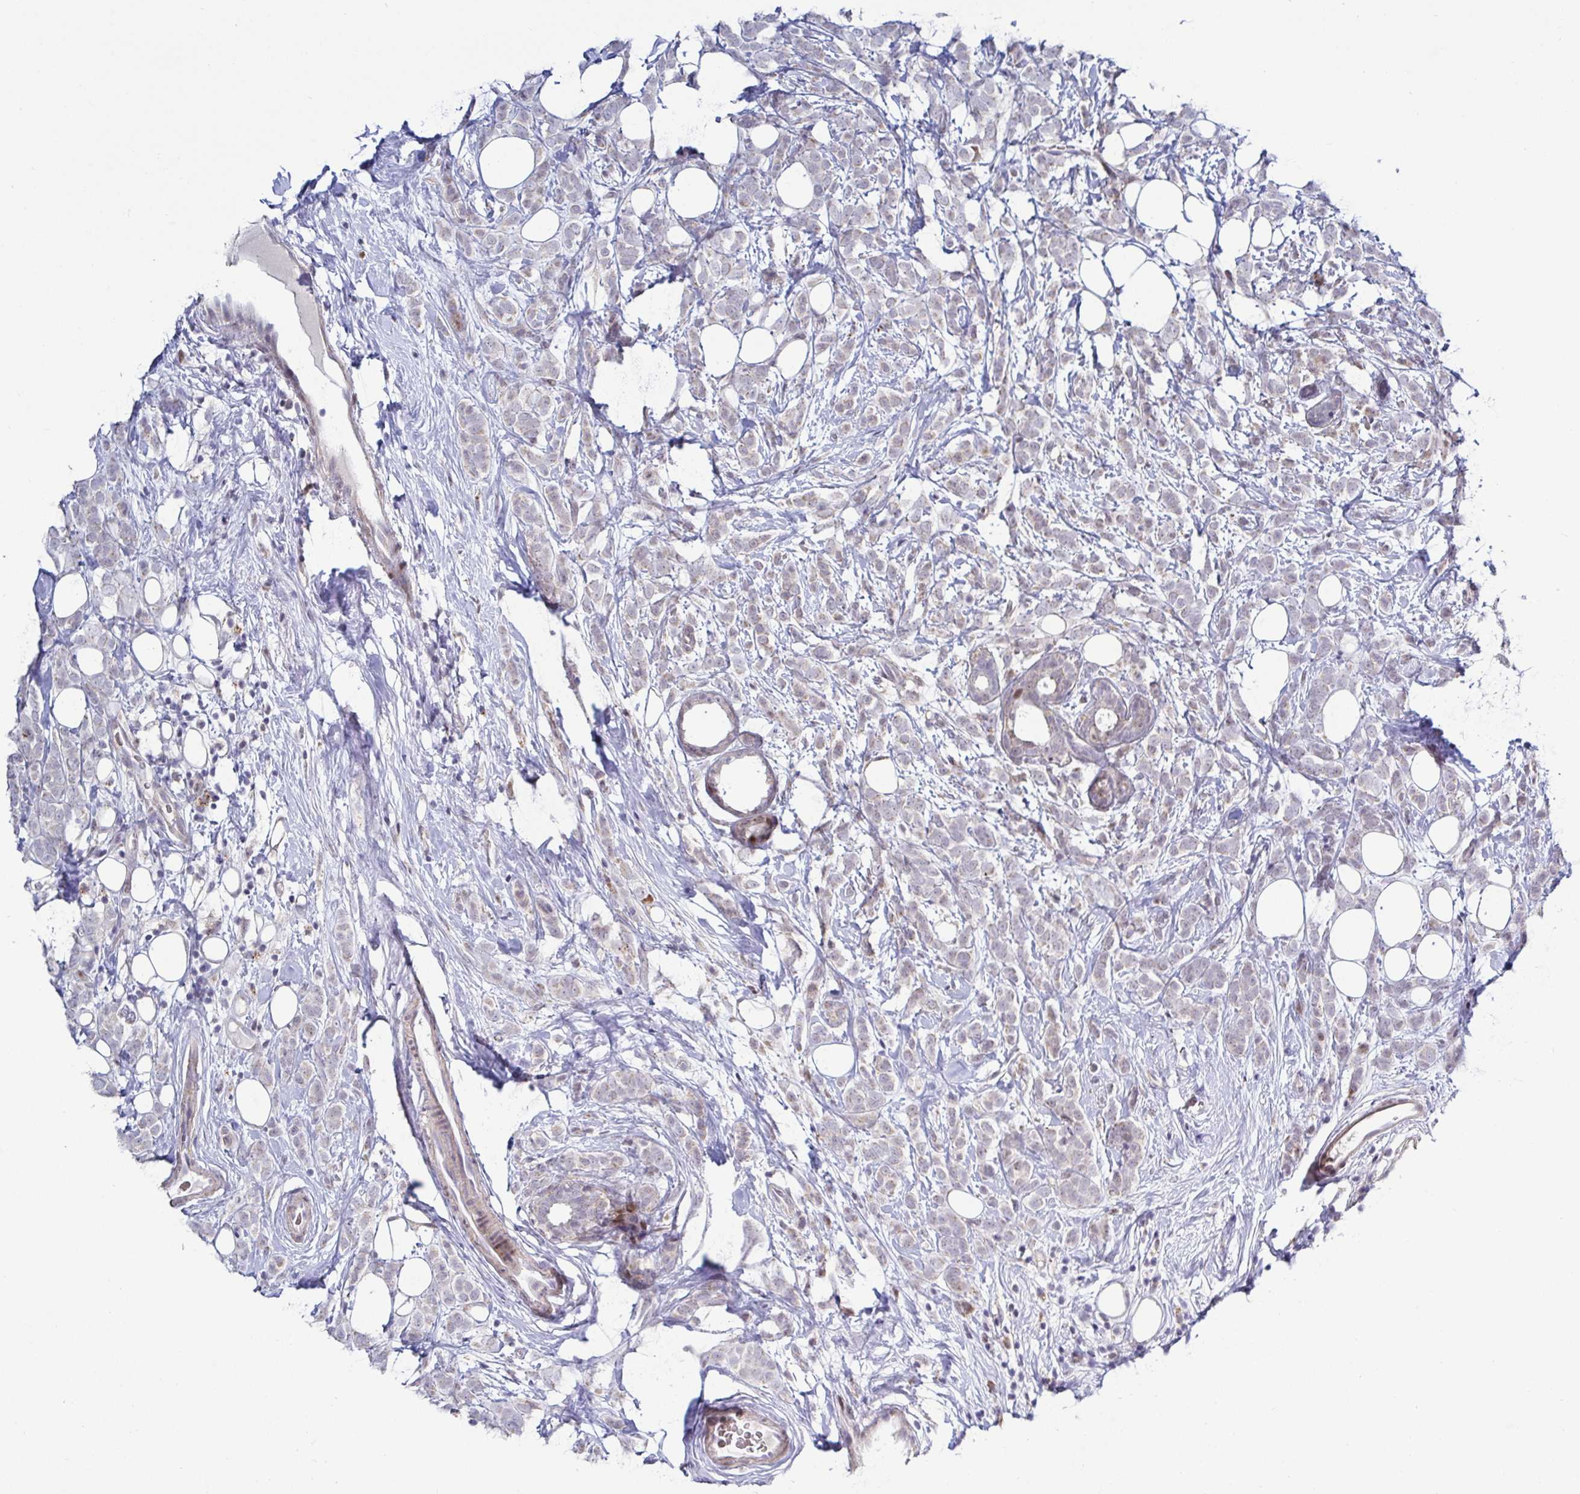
{"staining": {"intensity": "negative", "quantity": "none", "location": "none"}, "tissue": "breast cancer", "cell_type": "Tumor cells", "image_type": "cancer", "snomed": [{"axis": "morphology", "description": "Lobular carcinoma"}, {"axis": "topography", "description": "Breast"}], "caption": "Lobular carcinoma (breast) was stained to show a protein in brown. There is no significant staining in tumor cells.", "gene": "DZIP1", "patient": {"sex": "female", "age": 49}}